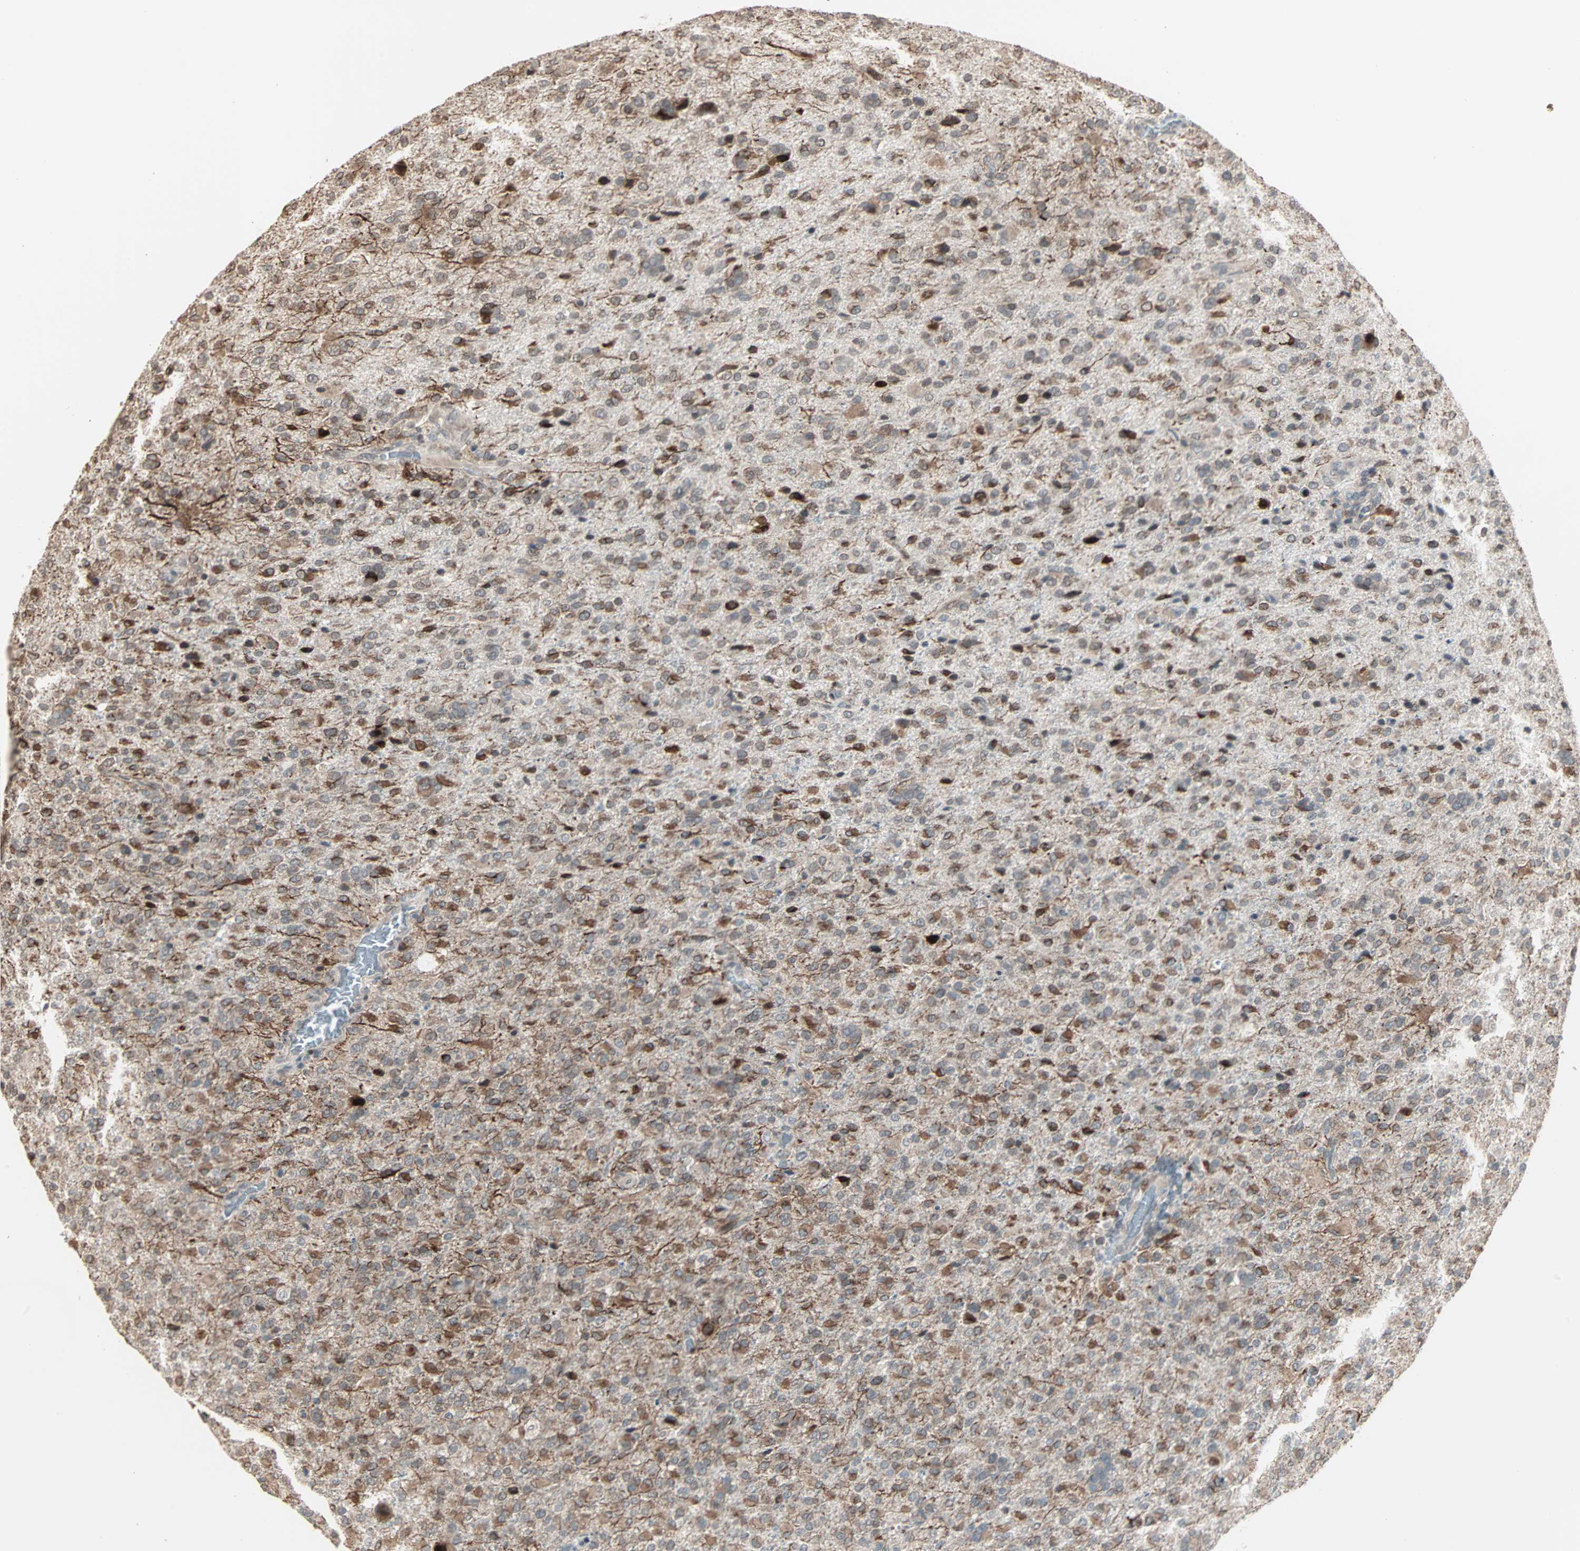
{"staining": {"intensity": "moderate", "quantity": "25%-75%", "location": "cytoplasmic/membranous"}, "tissue": "glioma", "cell_type": "Tumor cells", "image_type": "cancer", "snomed": [{"axis": "morphology", "description": "Glioma, malignant, High grade"}, {"axis": "topography", "description": "Brain"}], "caption": "IHC of glioma reveals medium levels of moderate cytoplasmic/membranous staining in about 25%-75% of tumor cells.", "gene": "CBLC", "patient": {"sex": "male", "age": 71}}